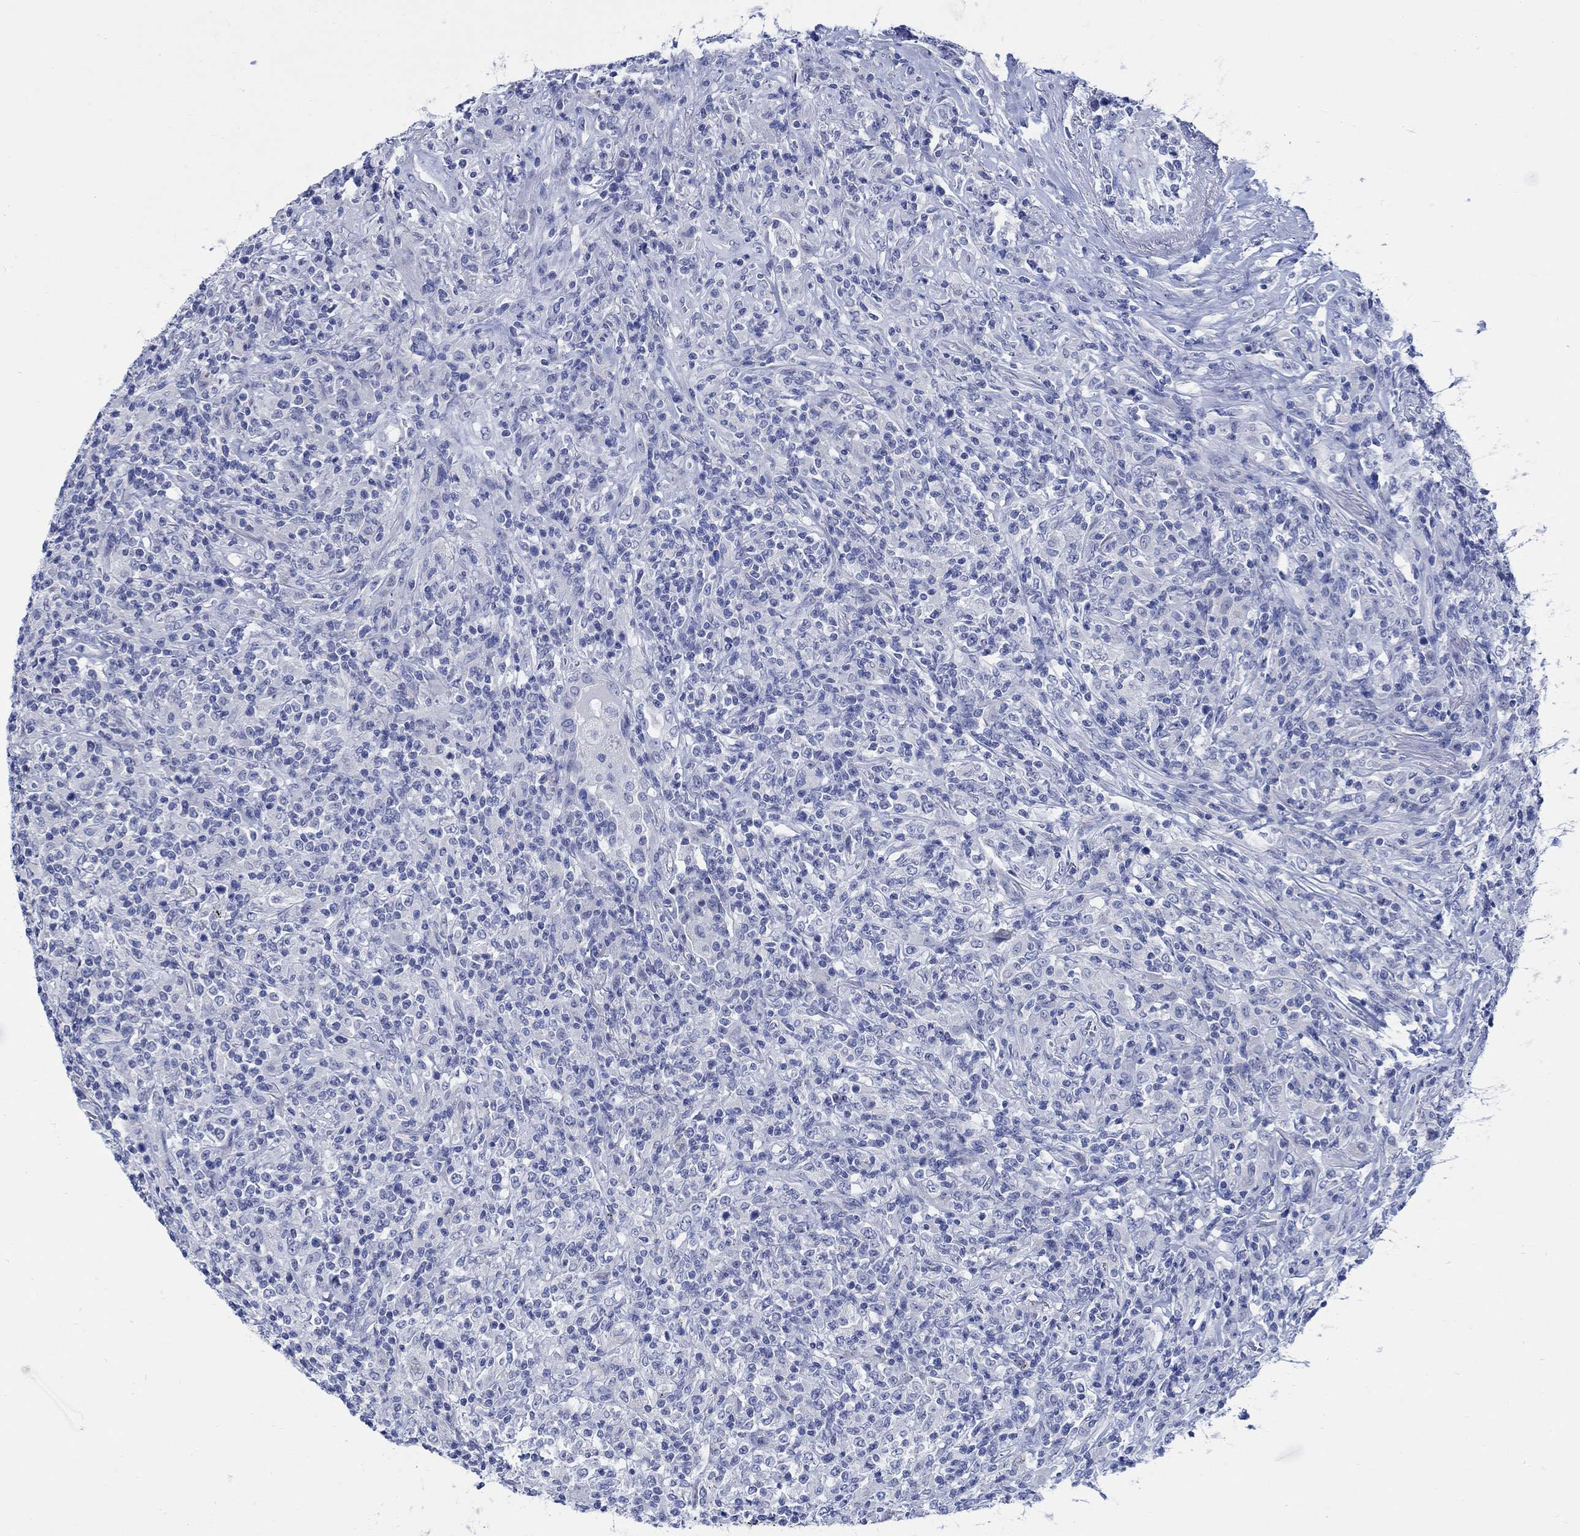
{"staining": {"intensity": "negative", "quantity": "none", "location": "none"}, "tissue": "lymphoma", "cell_type": "Tumor cells", "image_type": "cancer", "snomed": [{"axis": "morphology", "description": "Malignant lymphoma, non-Hodgkin's type, High grade"}, {"axis": "topography", "description": "Lung"}], "caption": "Immunohistochemistry (IHC) of lymphoma demonstrates no positivity in tumor cells.", "gene": "CAMK2N1", "patient": {"sex": "male", "age": 79}}